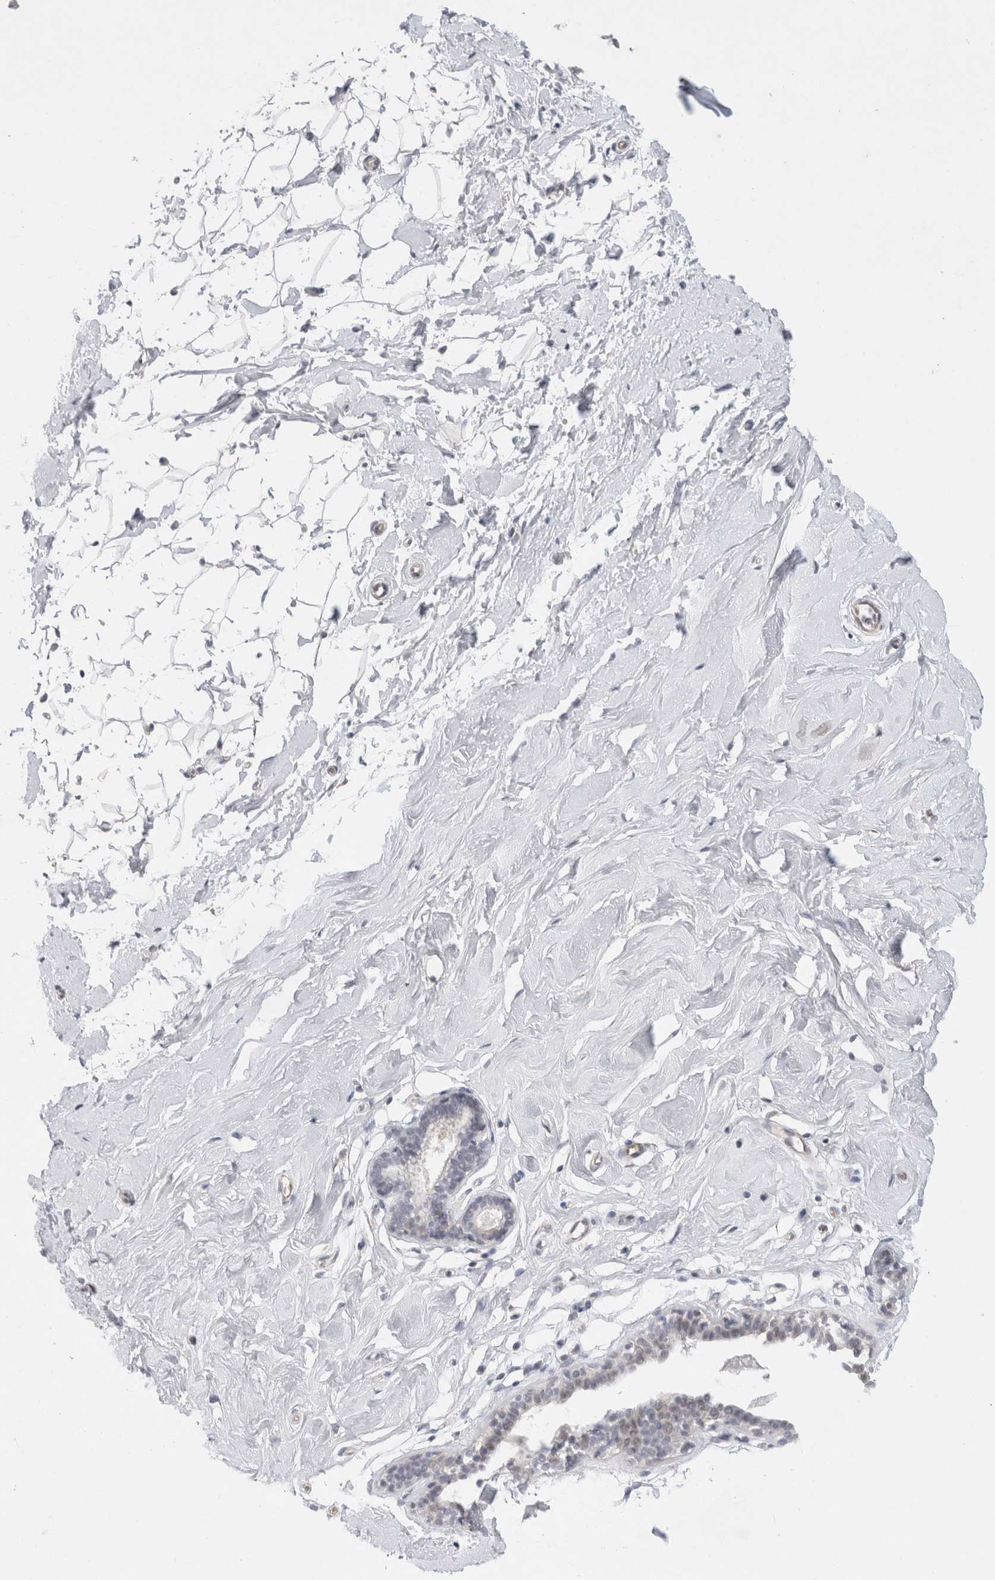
{"staining": {"intensity": "negative", "quantity": "none", "location": "none"}, "tissue": "breast", "cell_type": "Adipocytes", "image_type": "normal", "snomed": [{"axis": "morphology", "description": "Normal tissue, NOS"}, {"axis": "topography", "description": "Breast"}], "caption": "Immunohistochemistry micrograph of benign breast: human breast stained with DAB reveals no significant protein expression in adipocytes.", "gene": "BICD2", "patient": {"sex": "female", "age": 23}}